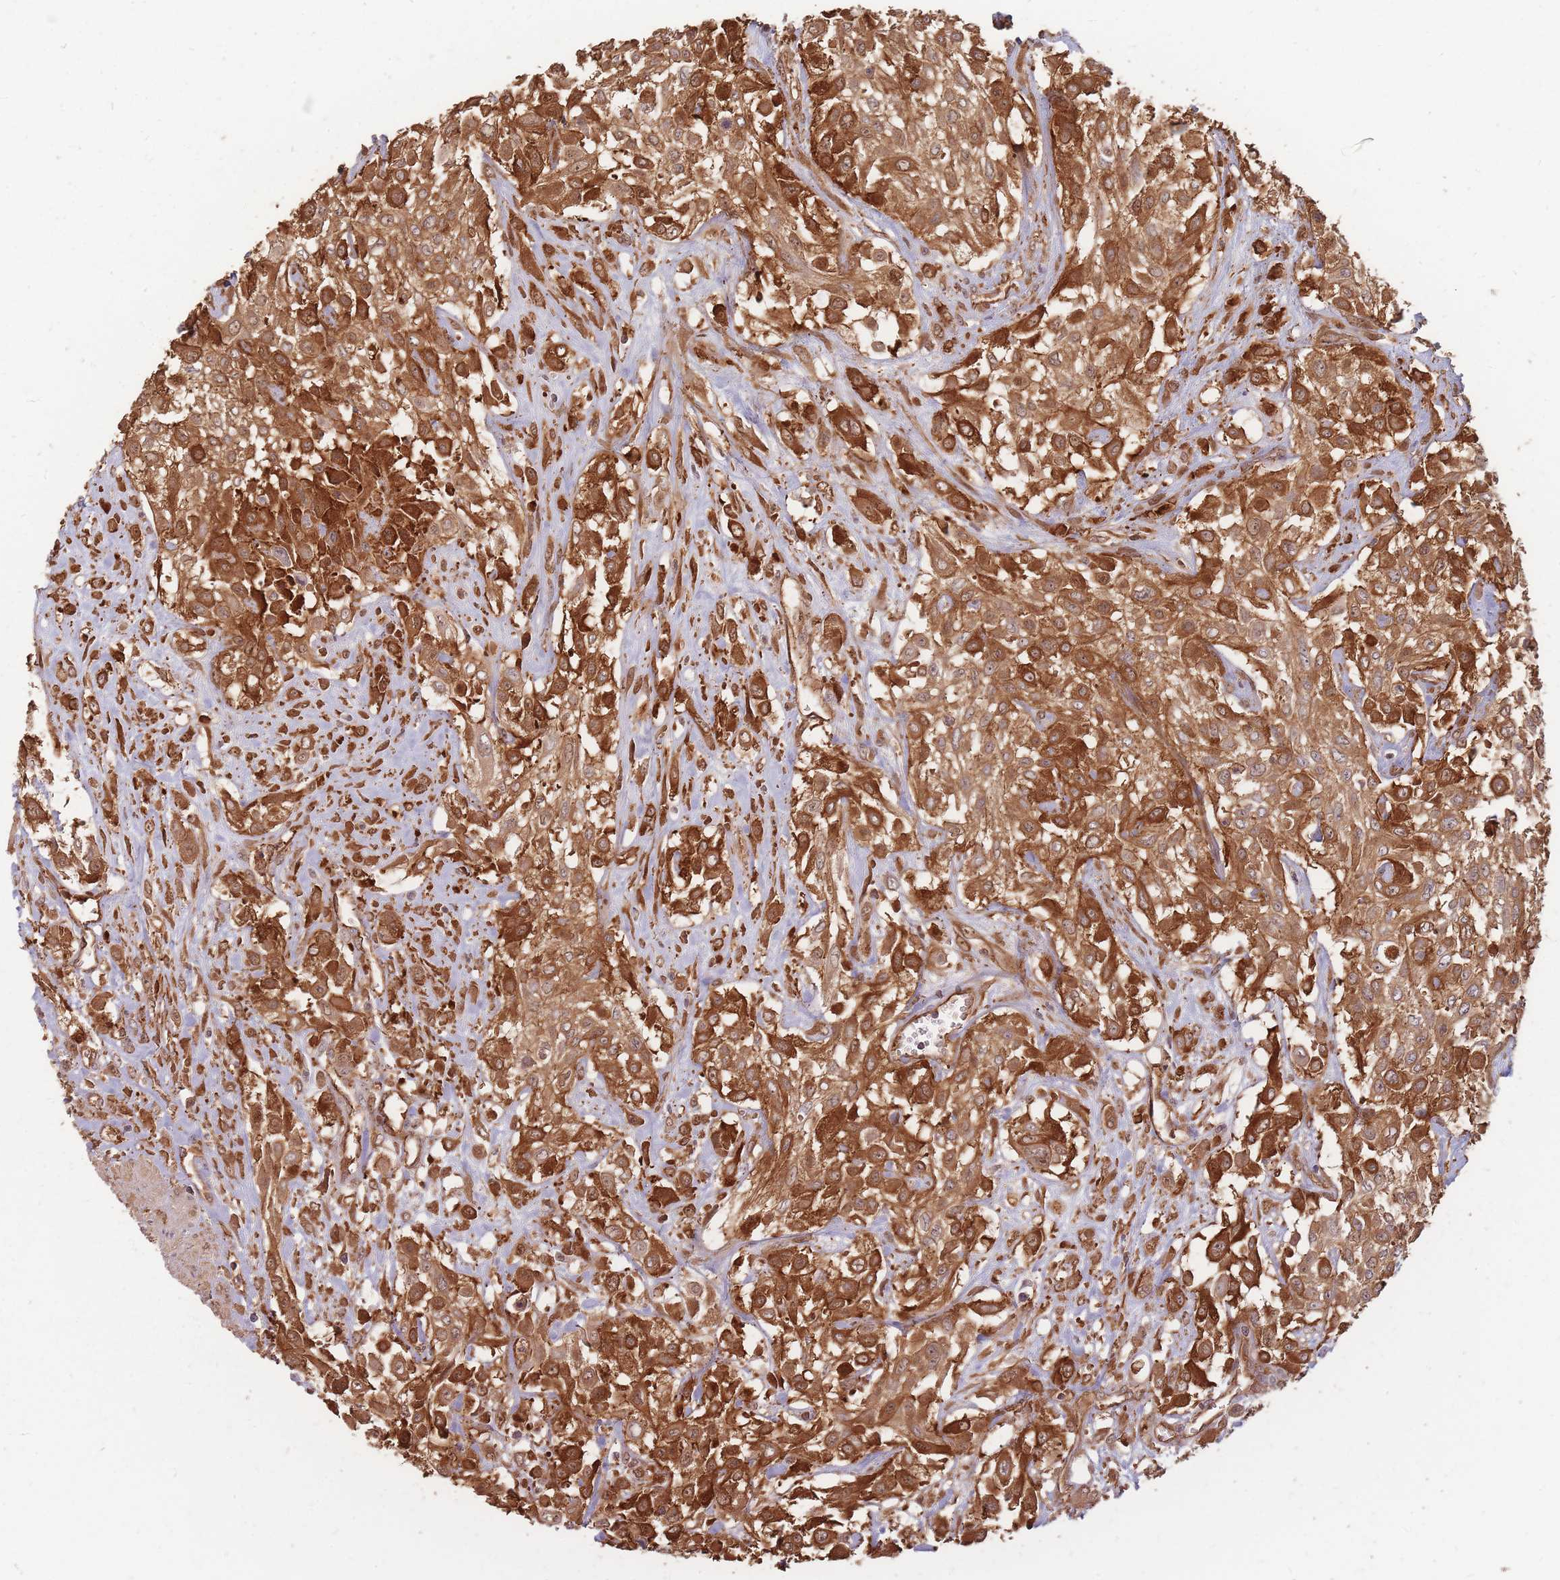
{"staining": {"intensity": "strong", "quantity": ">75%", "location": "cytoplasmic/membranous"}, "tissue": "urothelial cancer", "cell_type": "Tumor cells", "image_type": "cancer", "snomed": [{"axis": "morphology", "description": "Urothelial carcinoma, High grade"}, {"axis": "topography", "description": "Urinary bladder"}], "caption": "DAB immunohistochemical staining of urothelial cancer exhibits strong cytoplasmic/membranous protein positivity in approximately >75% of tumor cells. (DAB = brown stain, brightfield microscopy at high magnification).", "gene": "PLS3", "patient": {"sex": "male", "age": 57}}